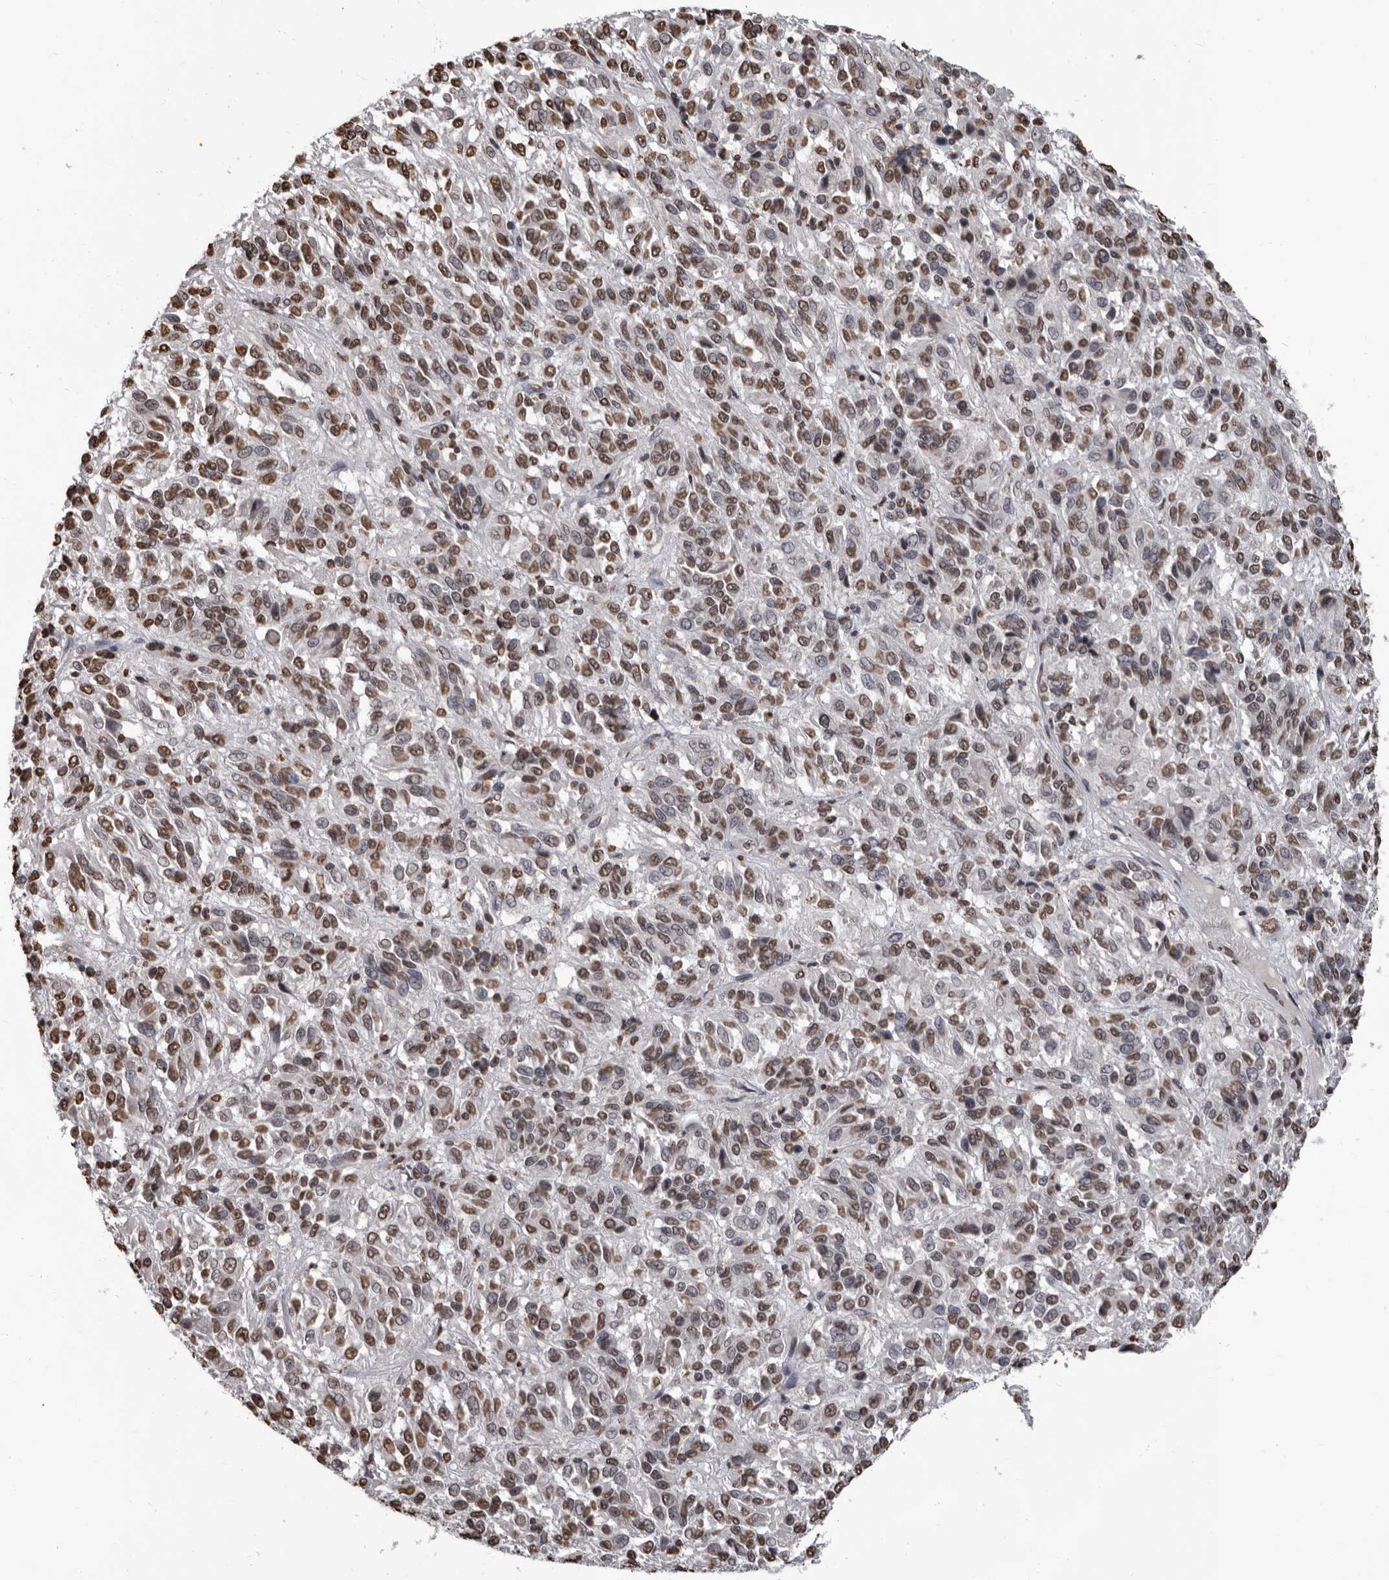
{"staining": {"intensity": "moderate", "quantity": ">75%", "location": "nuclear"}, "tissue": "melanoma", "cell_type": "Tumor cells", "image_type": "cancer", "snomed": [{"axis": "morphology", "description": "Malignant melanoma, Metastatic site"}, {"axis": "topography", "description": "Lung"}], "caption": "Malignant melanoma (metastatic site) stained with a protein marker reveals moderate staining in tumor cells.", "gene": "AHR", "patient": {"sex": "male", "age": 64}}